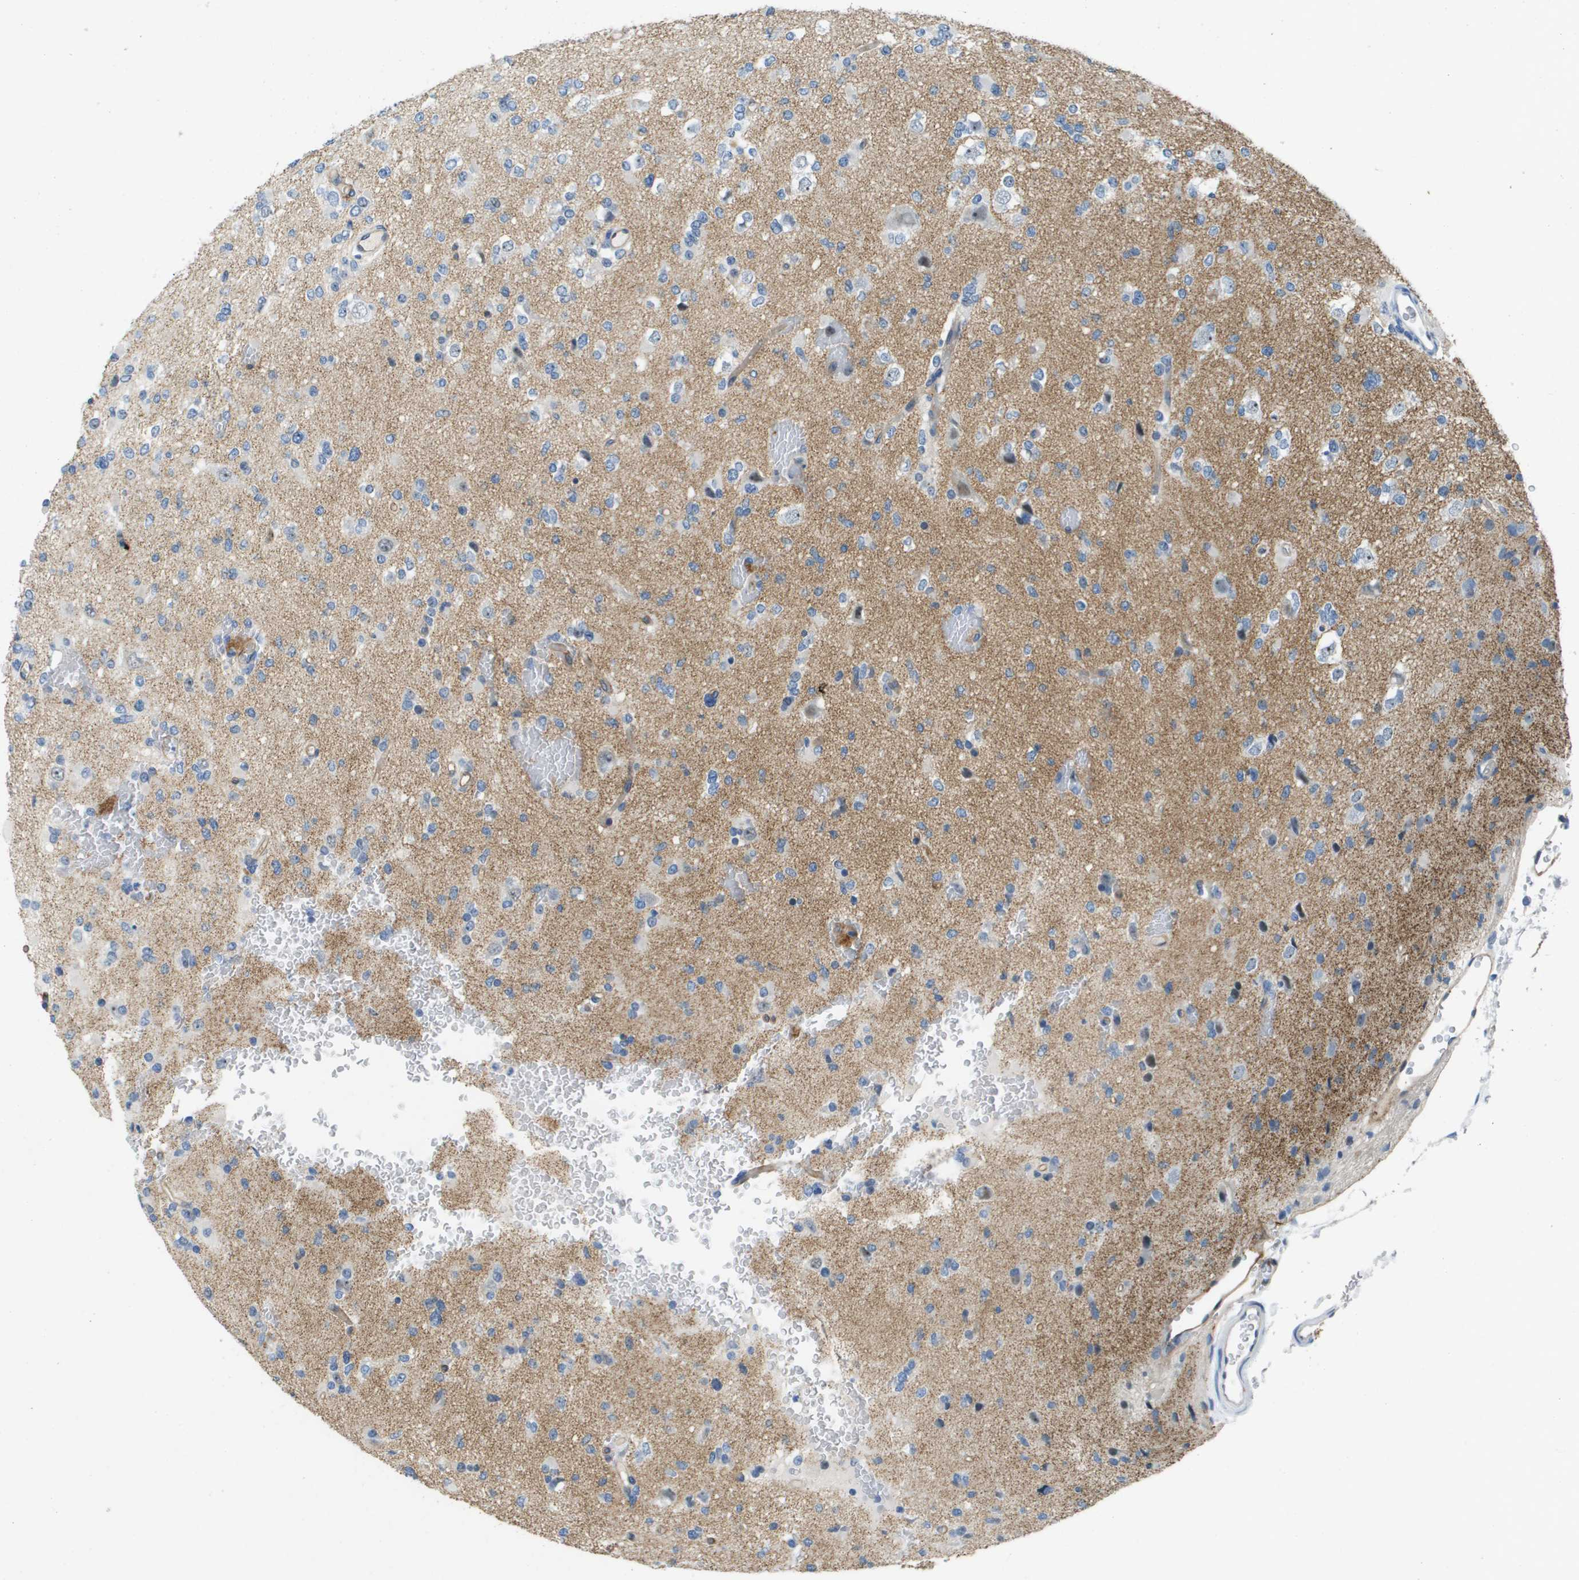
{"staining": {"intensity": "negative", "quantity": "none", "location": "none"}, "tissue": "glioma", "cell_type": "Tumor cells", "image_type": "cancer", "snomed": [{"axis": "morphology", "description": "Glioma, malignant, Low grade"}, {"axis": "topography", "description": "Brain"}], "caption": "Tumor cells show no significant positivity in glioma.", "gene": "ITGA6", "patient": {"sex": "female", "age": 22}}